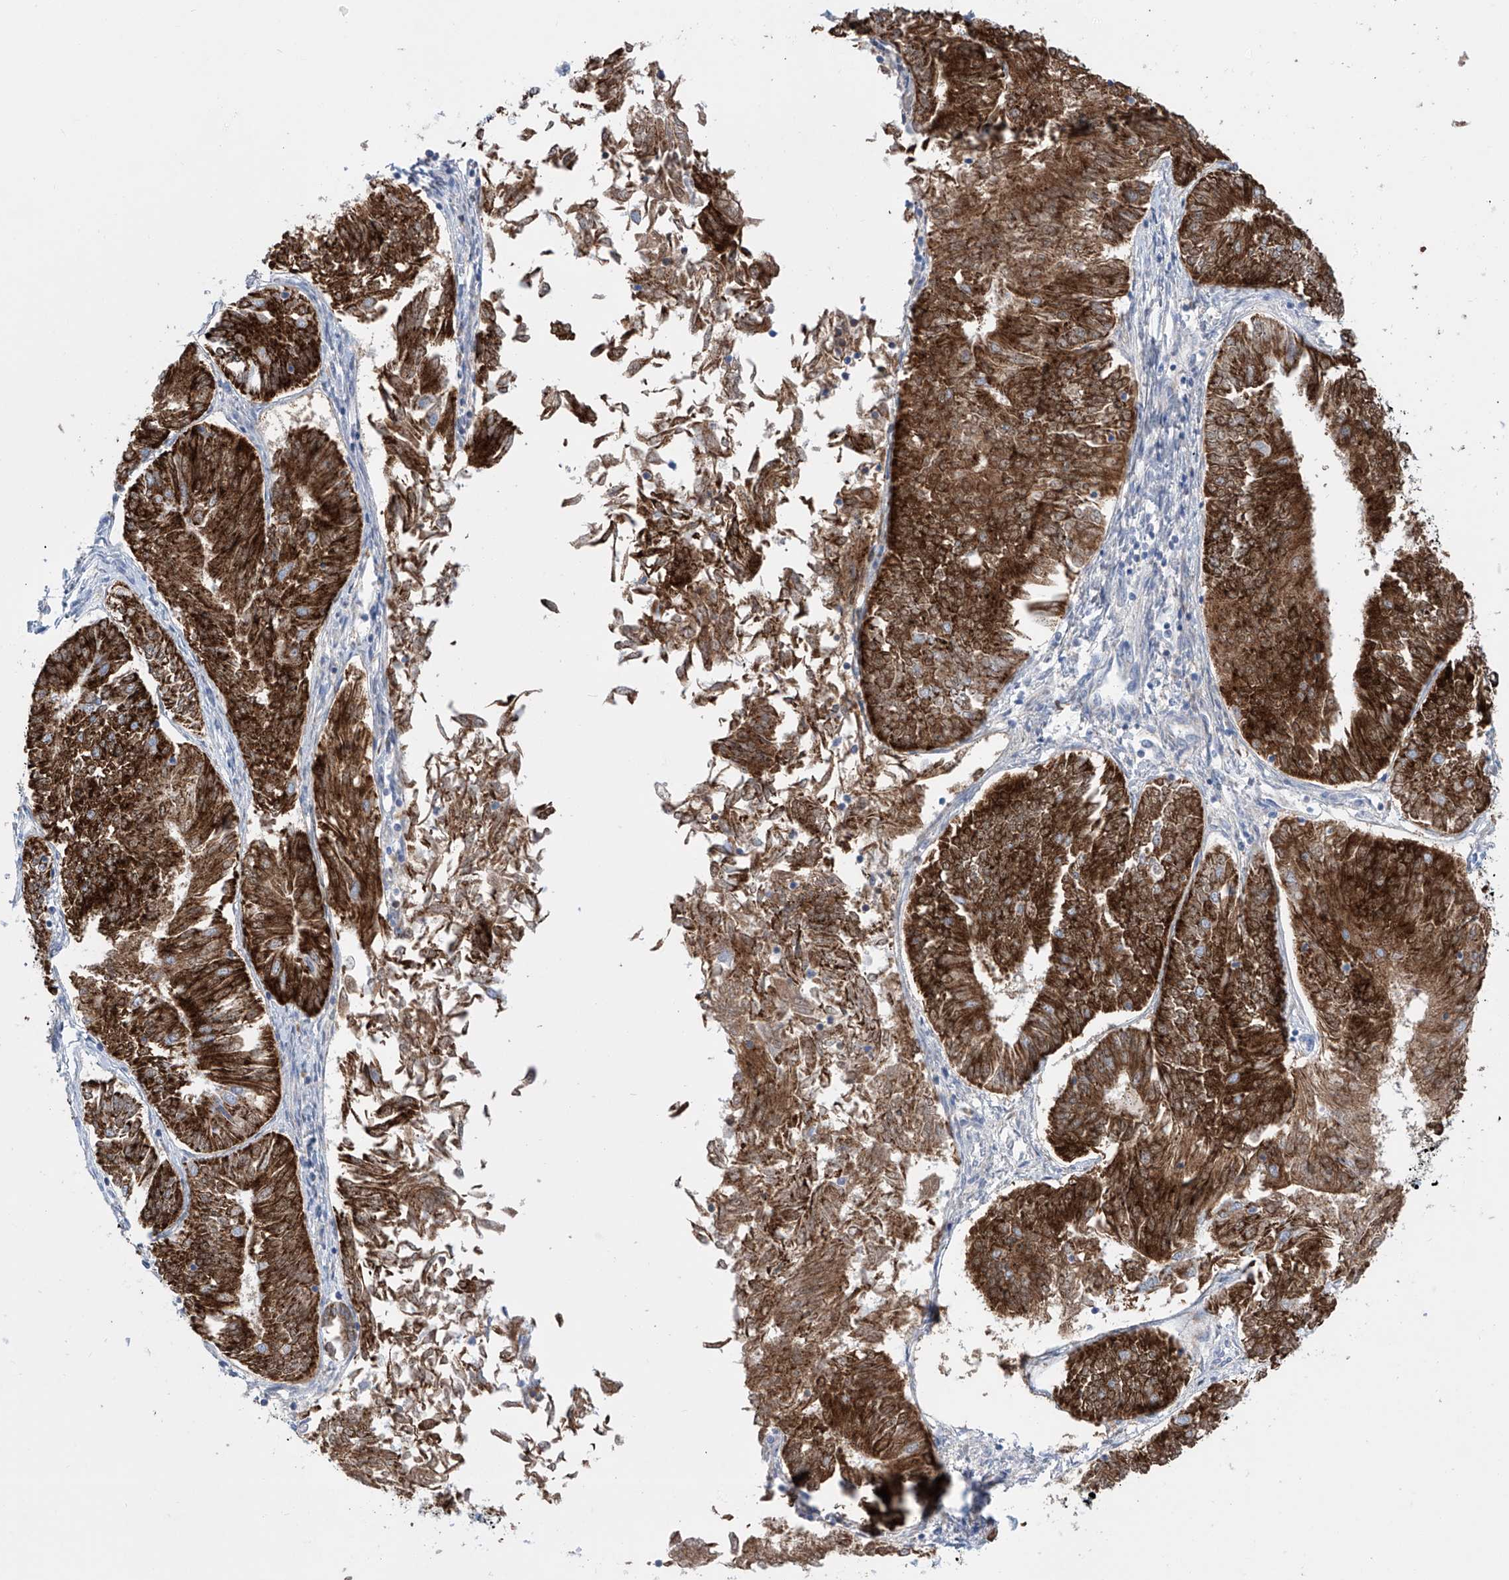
{"staining": {"intensity": "strong", "quantity": ">75%", "location": "cytoplasmic/membranous"}, "tissue": "endometrial cancer", "cell_type": "Tumor cells", "image_type": "cancer", "snomed": [{"axis": "morphology", "description": "Adenocarcinoma, NOS"}, {"axis": "topography", "description": "Endometrium"}], "caption": "This image exhibits endometrial adenocarcinoma stained with immunohistochemistry to label a protein in brown. The cytoplasmic/membranous of tumor cells show strong positivity for the protein. Nuclei are counter-stained blue.", "gene": "ALDH6A1", "patient": {"sex": "female", "age": 58}}